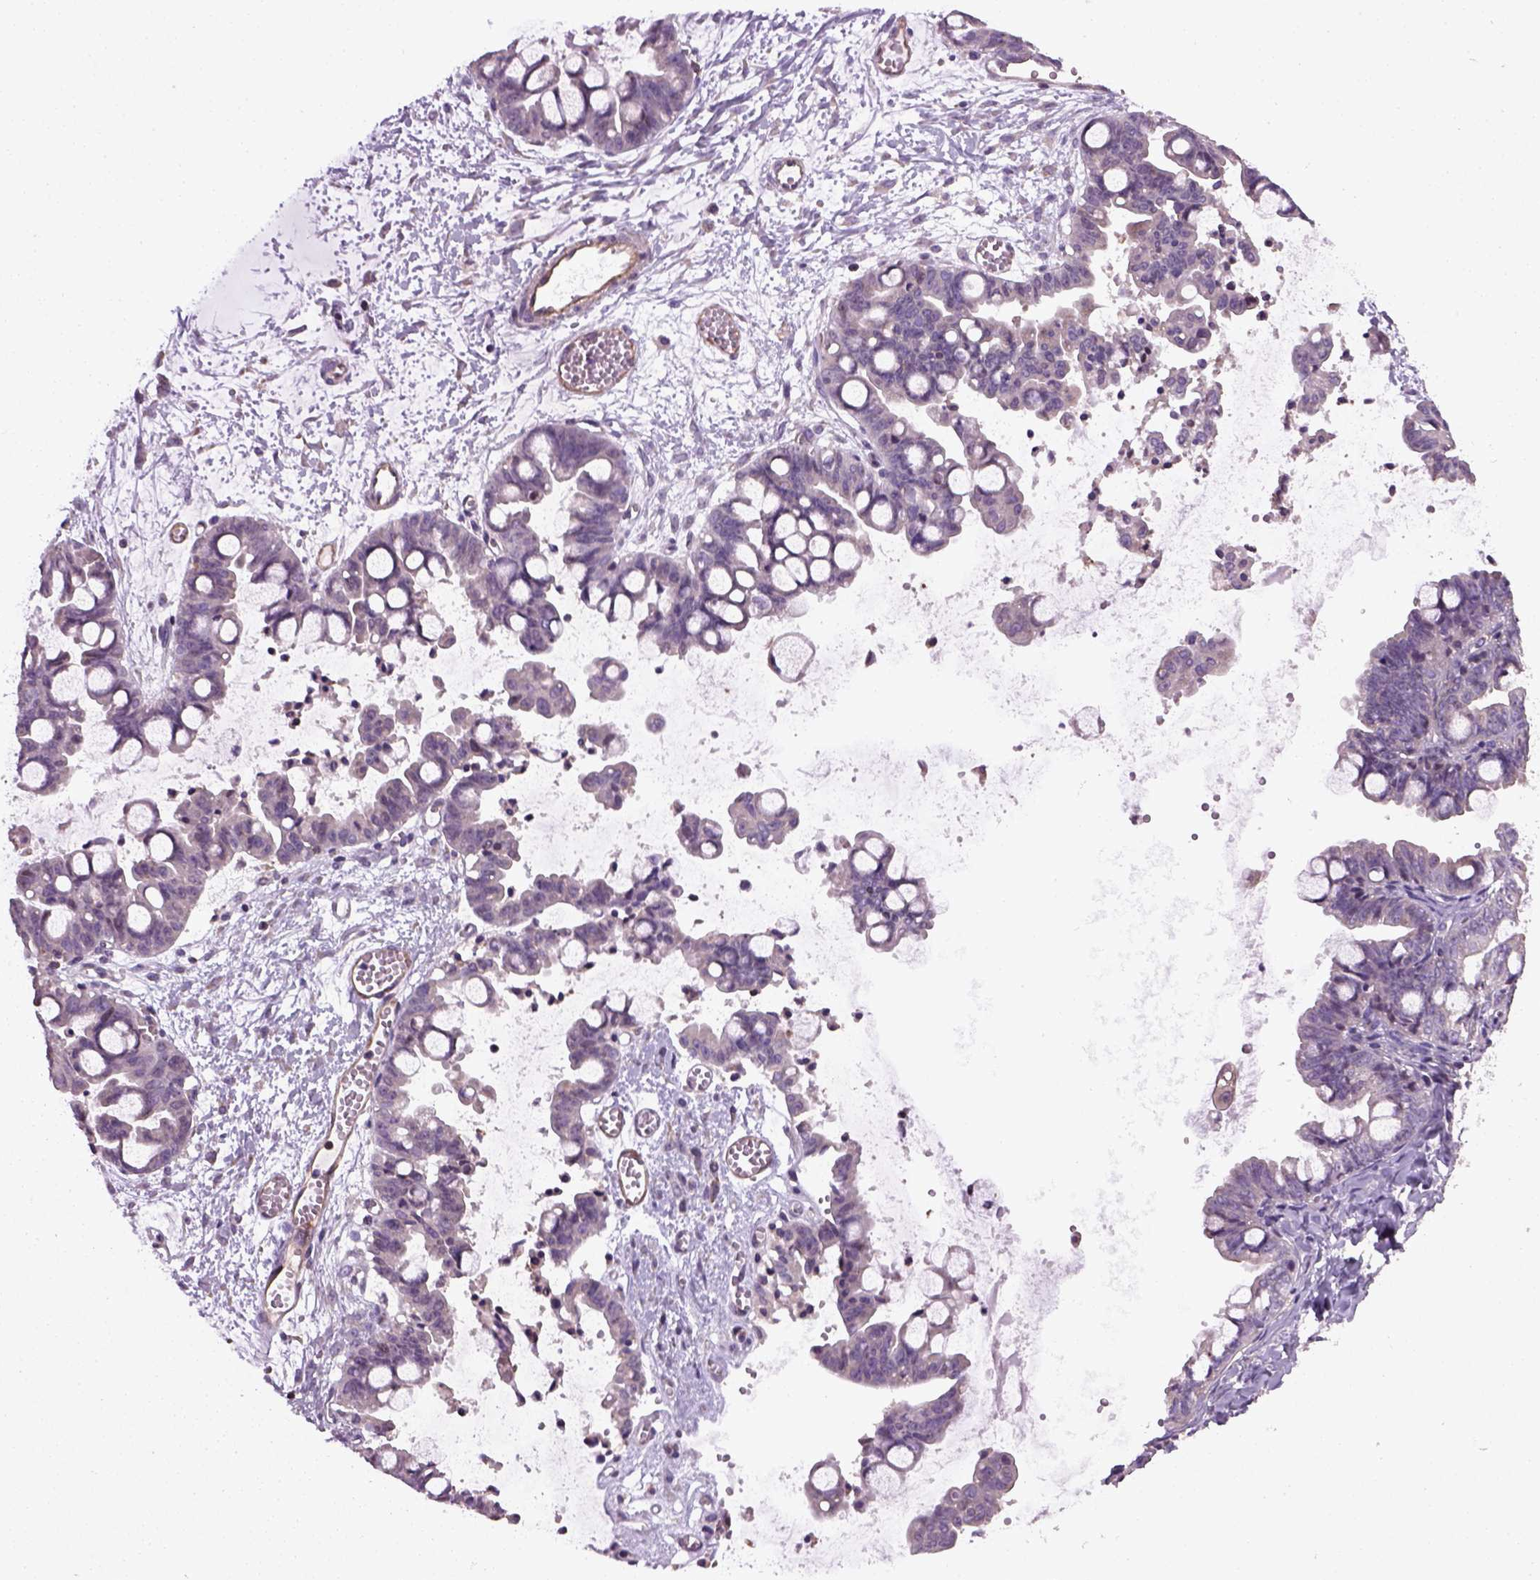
{"staining": {"intensity": "negative", "quantity": "none", "location": "none"}, "tissue": "ovarian cancer", "cell_type": "Tumor cells", "image_type": "cancer", "snomed": [{"axis": "morphology", "description": "Cystadenocarcinoma, mucinous, NOS"}, {"axis": "topography", "description": "Ovary"}], "caption": "IHC histopathology image of mucinous cystadenocarcinoma (ovarian) stained for a protein (brown), which demonstrates no positivity in tumor cells.", "gene": "TPRG1", "patient": {"sex": "female", "age": 63}}